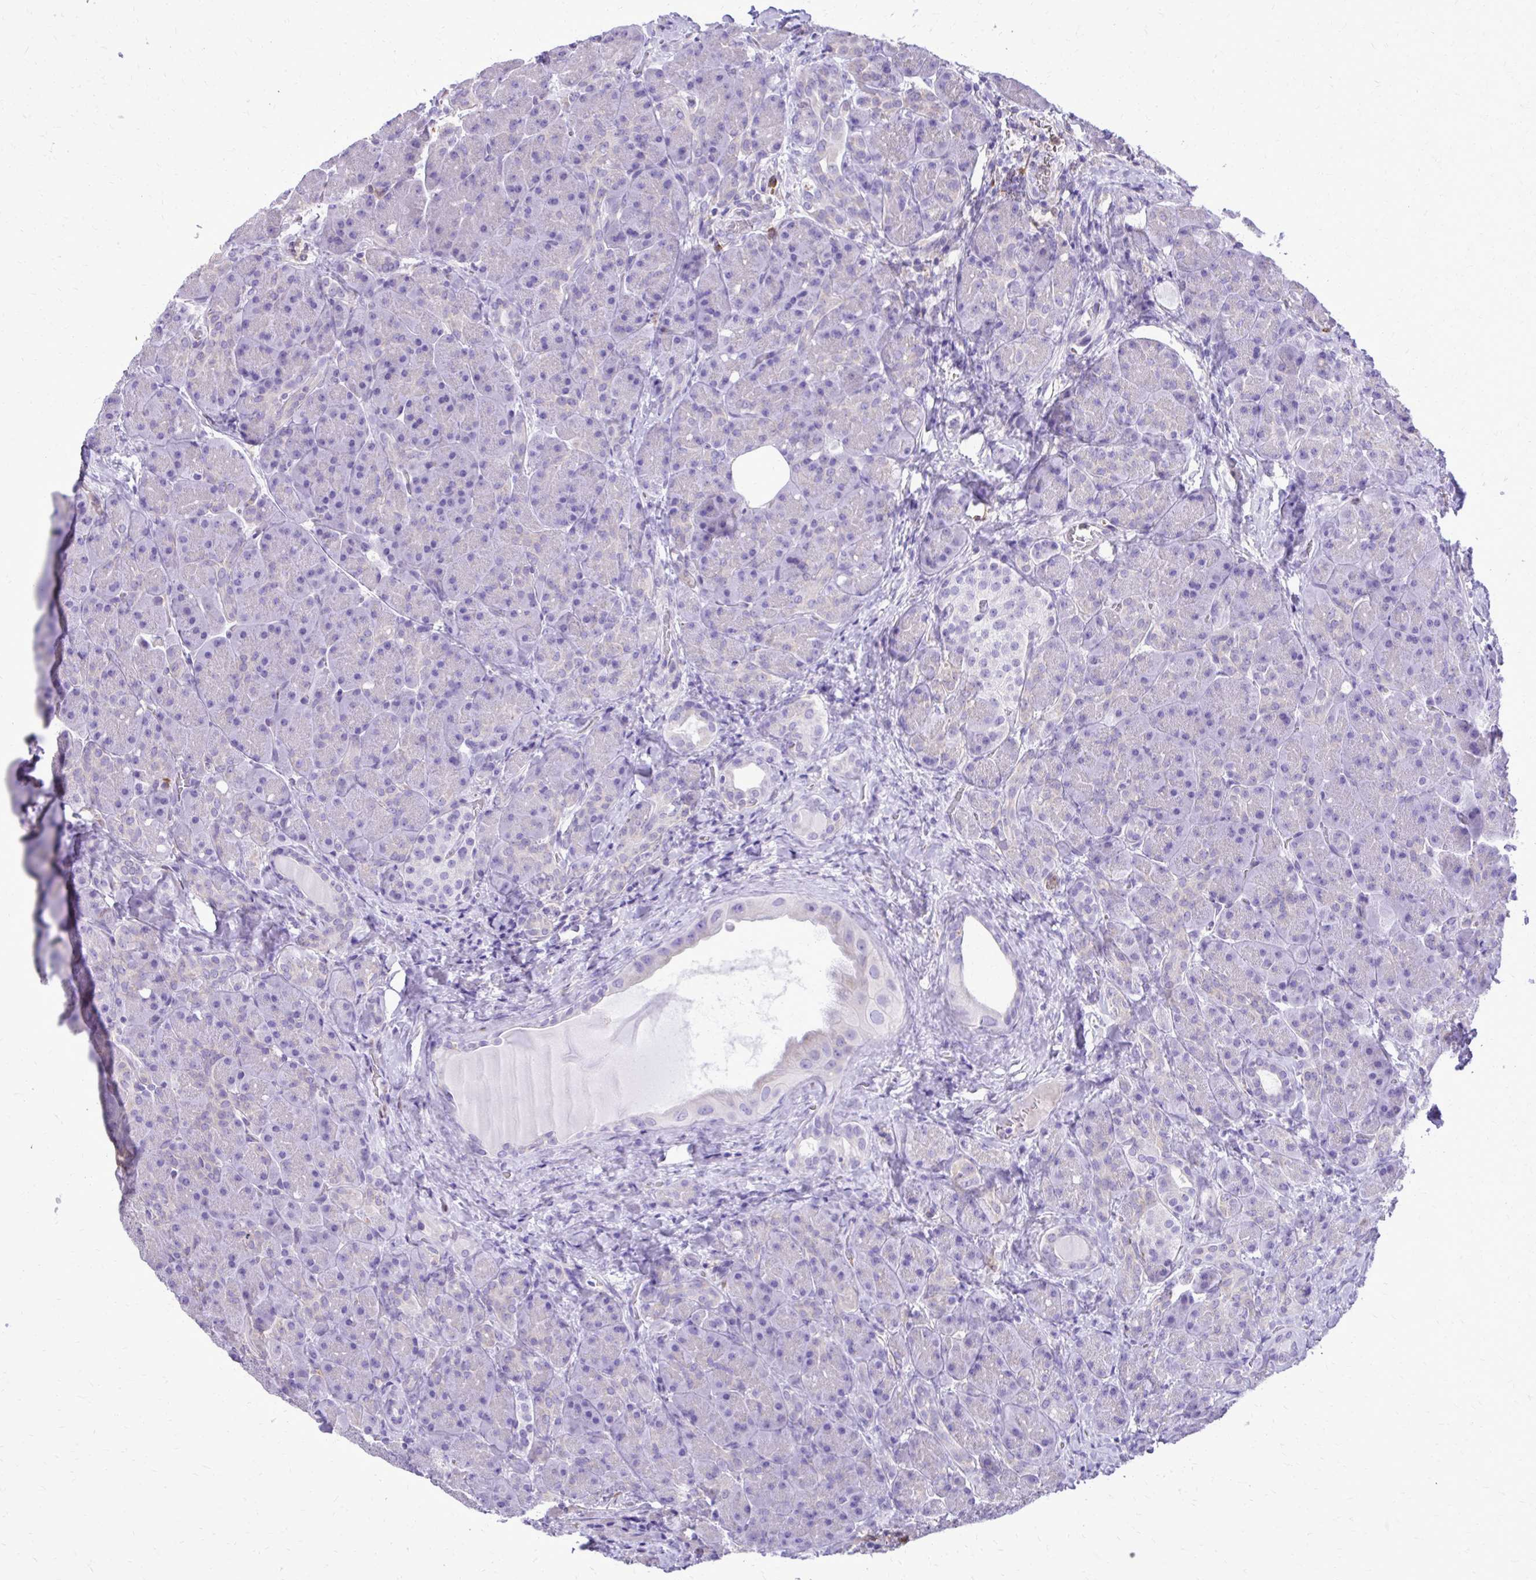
{"staining": {"intensity": "negative", "quantity": "none", "location": "none"}, "tissue": "pancreas", "cell_type": "Exocrine glandular cells", "image_type": "normal", "snomed": [{"axis": "morphology", "description": "Normal tissue, NOS"}, {"axis": "topography", "description": "Pancreas"}], "caption": "IHC of normal pancreas displays no staining in exocrine glandular cells. (Brightfield microscopy of DAB IHC at high magnification).", "gene": "CAT", "patient": {"sex": "male", "age": 55}}